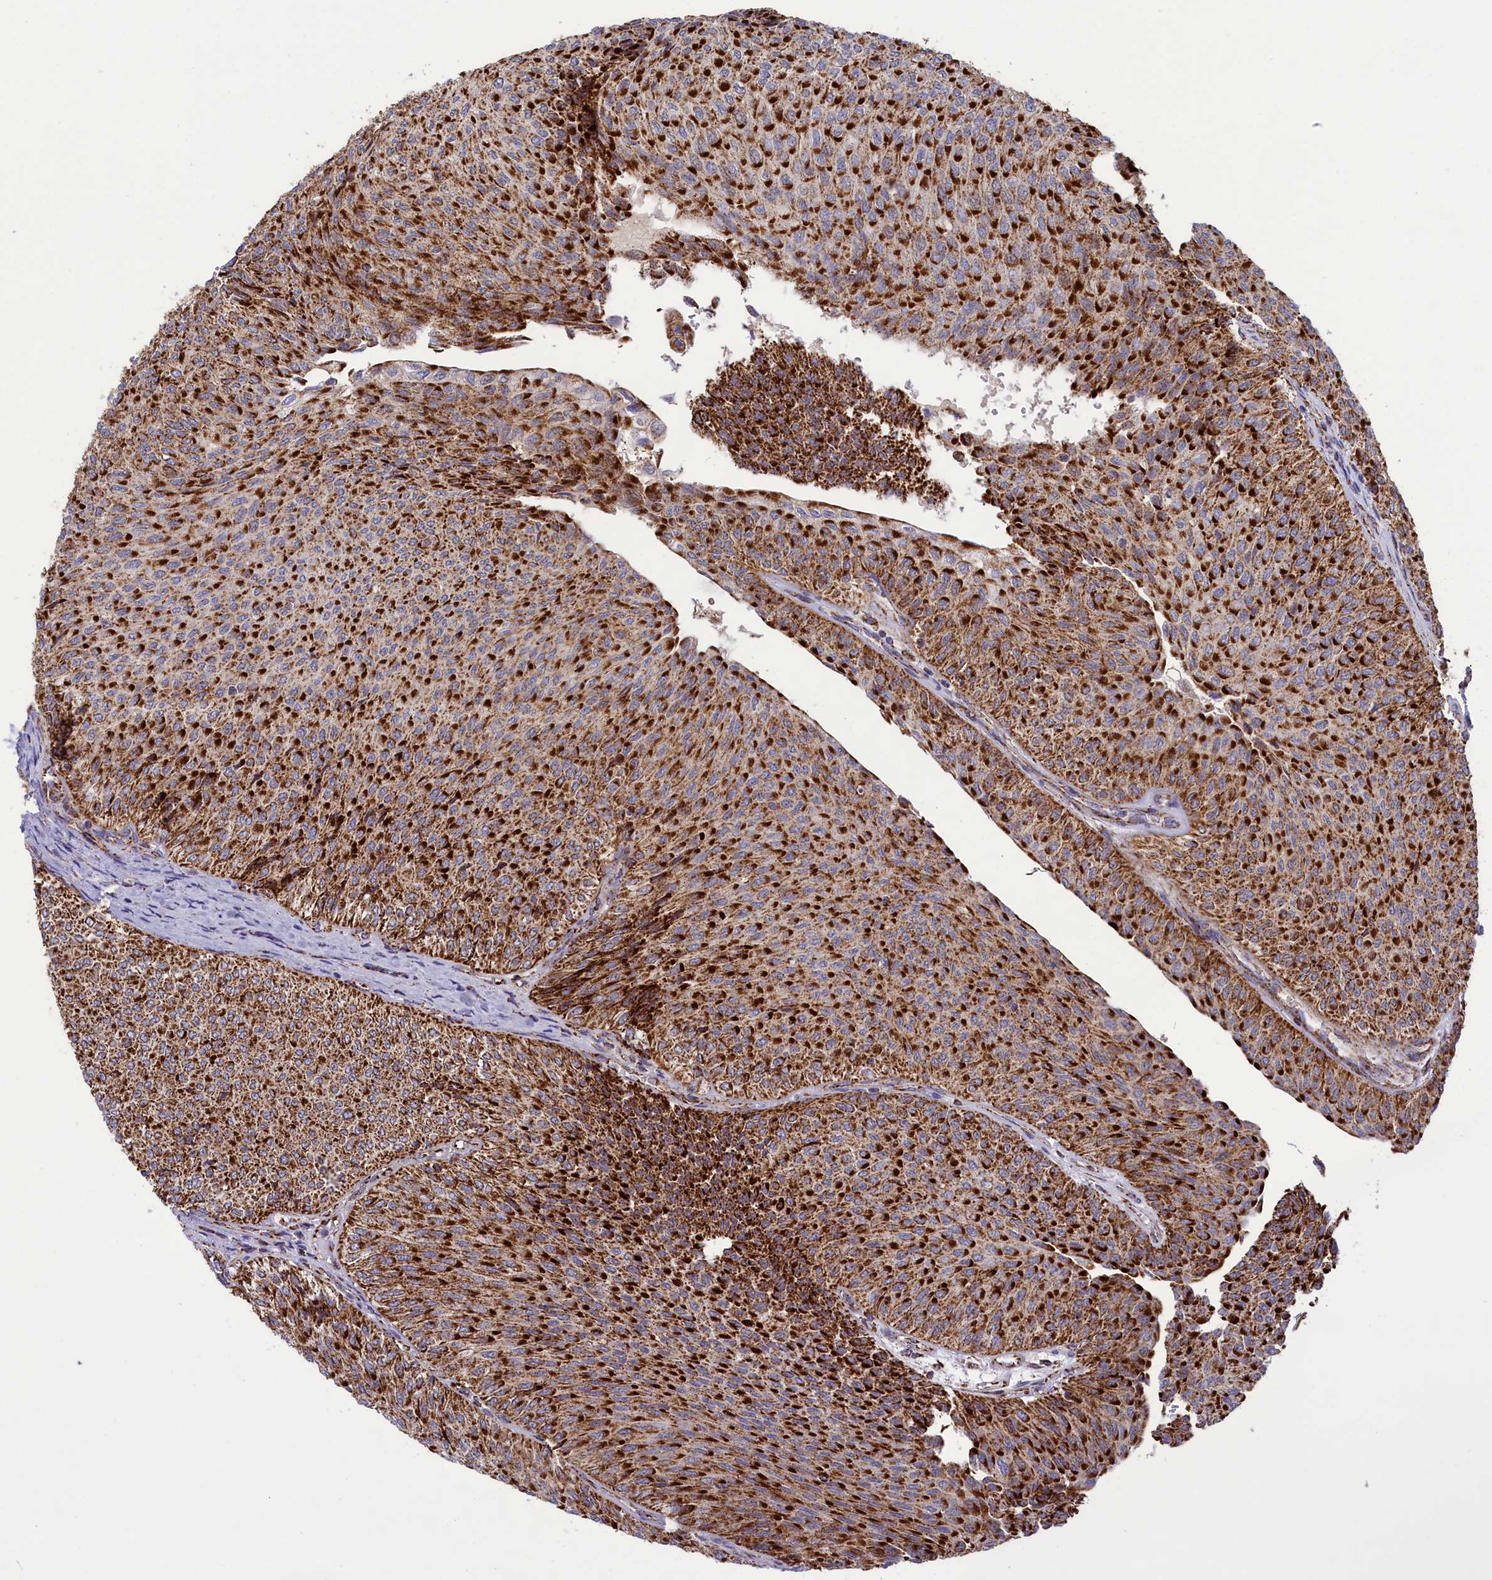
{"staining": {"intensity": "strong", "quantity": ">75%", "location": "cytoplasmic/membranous"}, "tissue": "urothelial cancer", "cell_type": "Tumor cells", "image_type": "cancer", "snomed": [{"axis": "morphology", "description": "Urothelial carcinoma, Low grade"}, {"axis": "topography", "description": "Urinary bladder"}], "caption": "This image demonstrates urothelial cancer stained with immunohistochemistry to label a protein in brown. The cytoplasmic/membranous of tumor cells show strong positivity for the protein. Nuclei are counter-stained blue.", "gene": "ISOC2", "patient": {"sex": "male", "age": 78}}